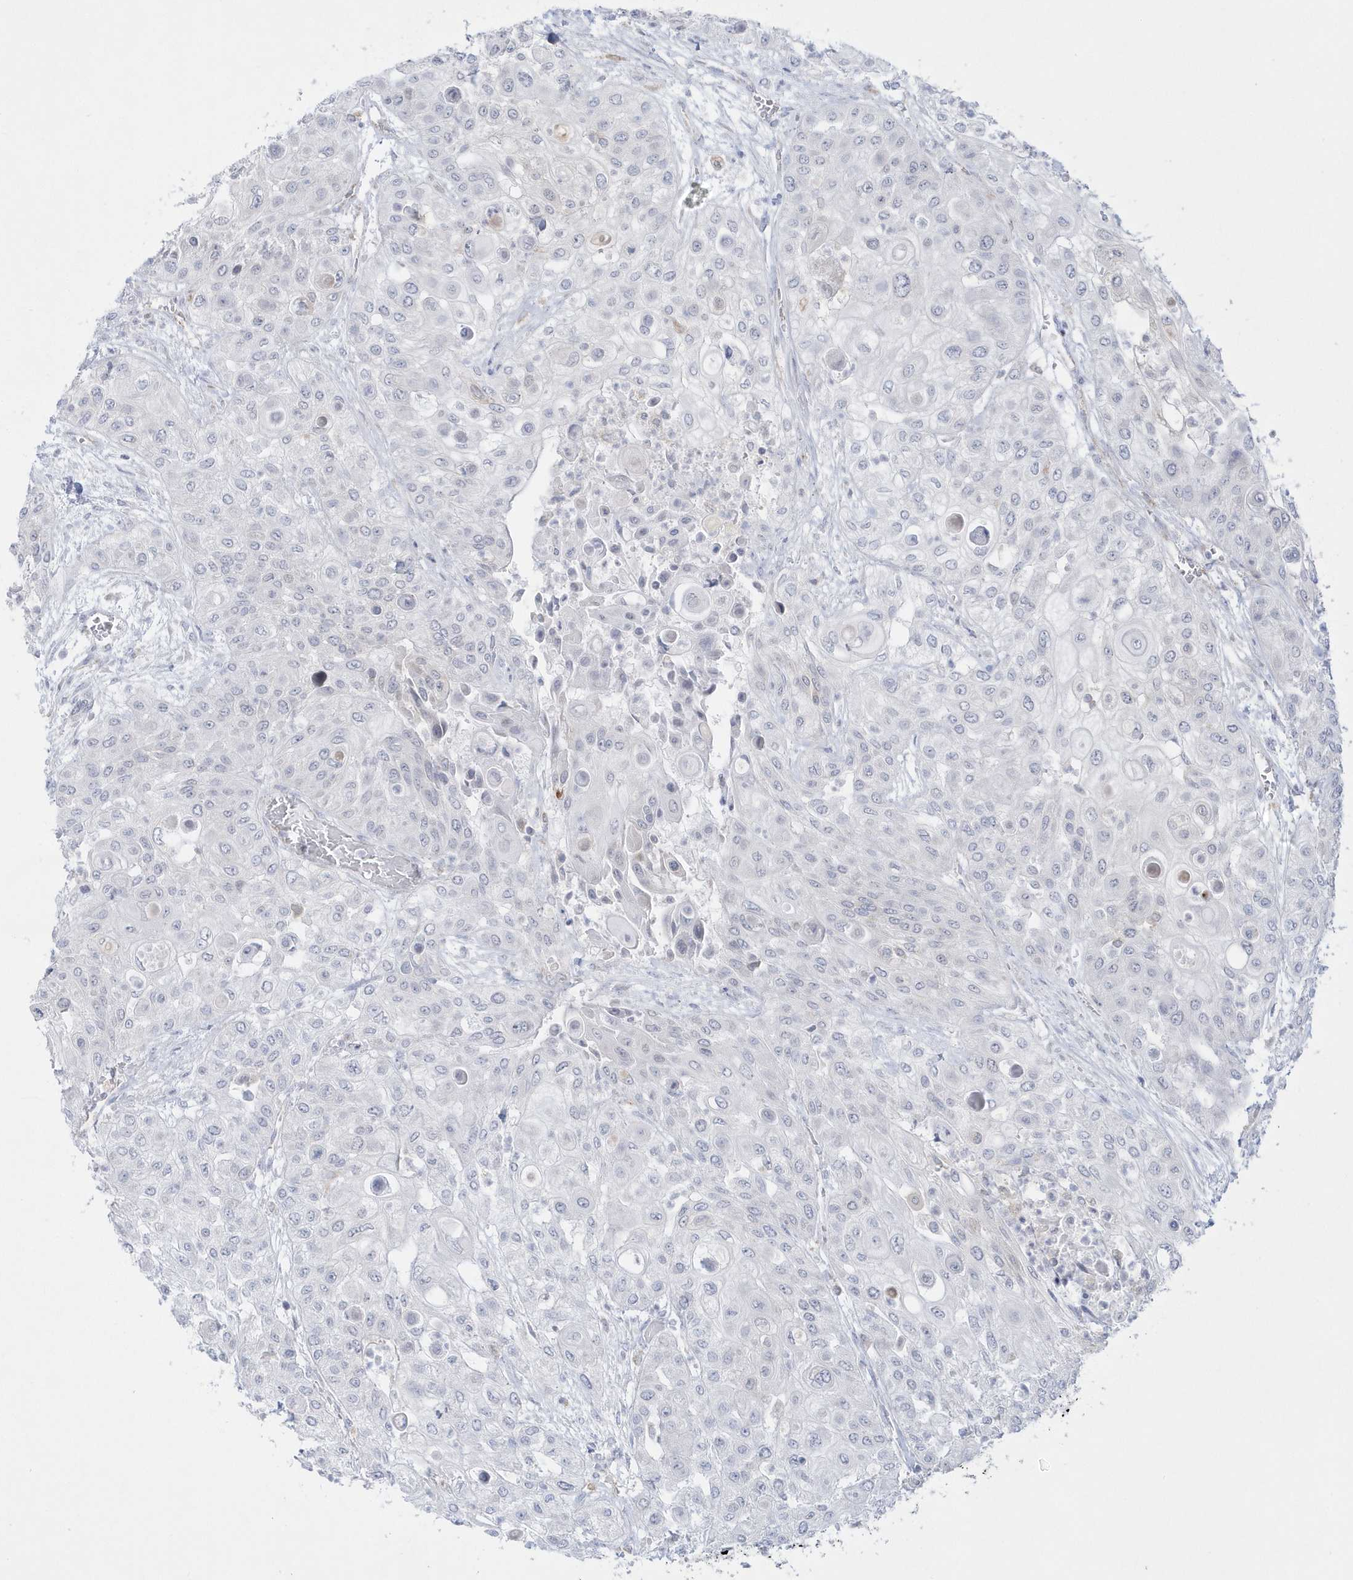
{"staining": {"intensity": "negative", "quantity": "none", "location": "none"}, "tissue": "urothelial cancer", "cell_type": "Tumor cells", "image_type": "cancer", "snomed": [{"axis": "morphology", "description": "Urothelial carcinoma, High grade"}, {"axis": "topography", "description": "Urinary bladder"}], "caption": "Immunohistochemistry of urothelial cancer reveals no staining in tumor cells. (Brightfield microscopy of DAB (3,3'-diaminobenzidine) immunohistochemistry (IHC) at high magnification).", "gene": "PCBD1", "patient": {"sex": "female", "age": 79}}